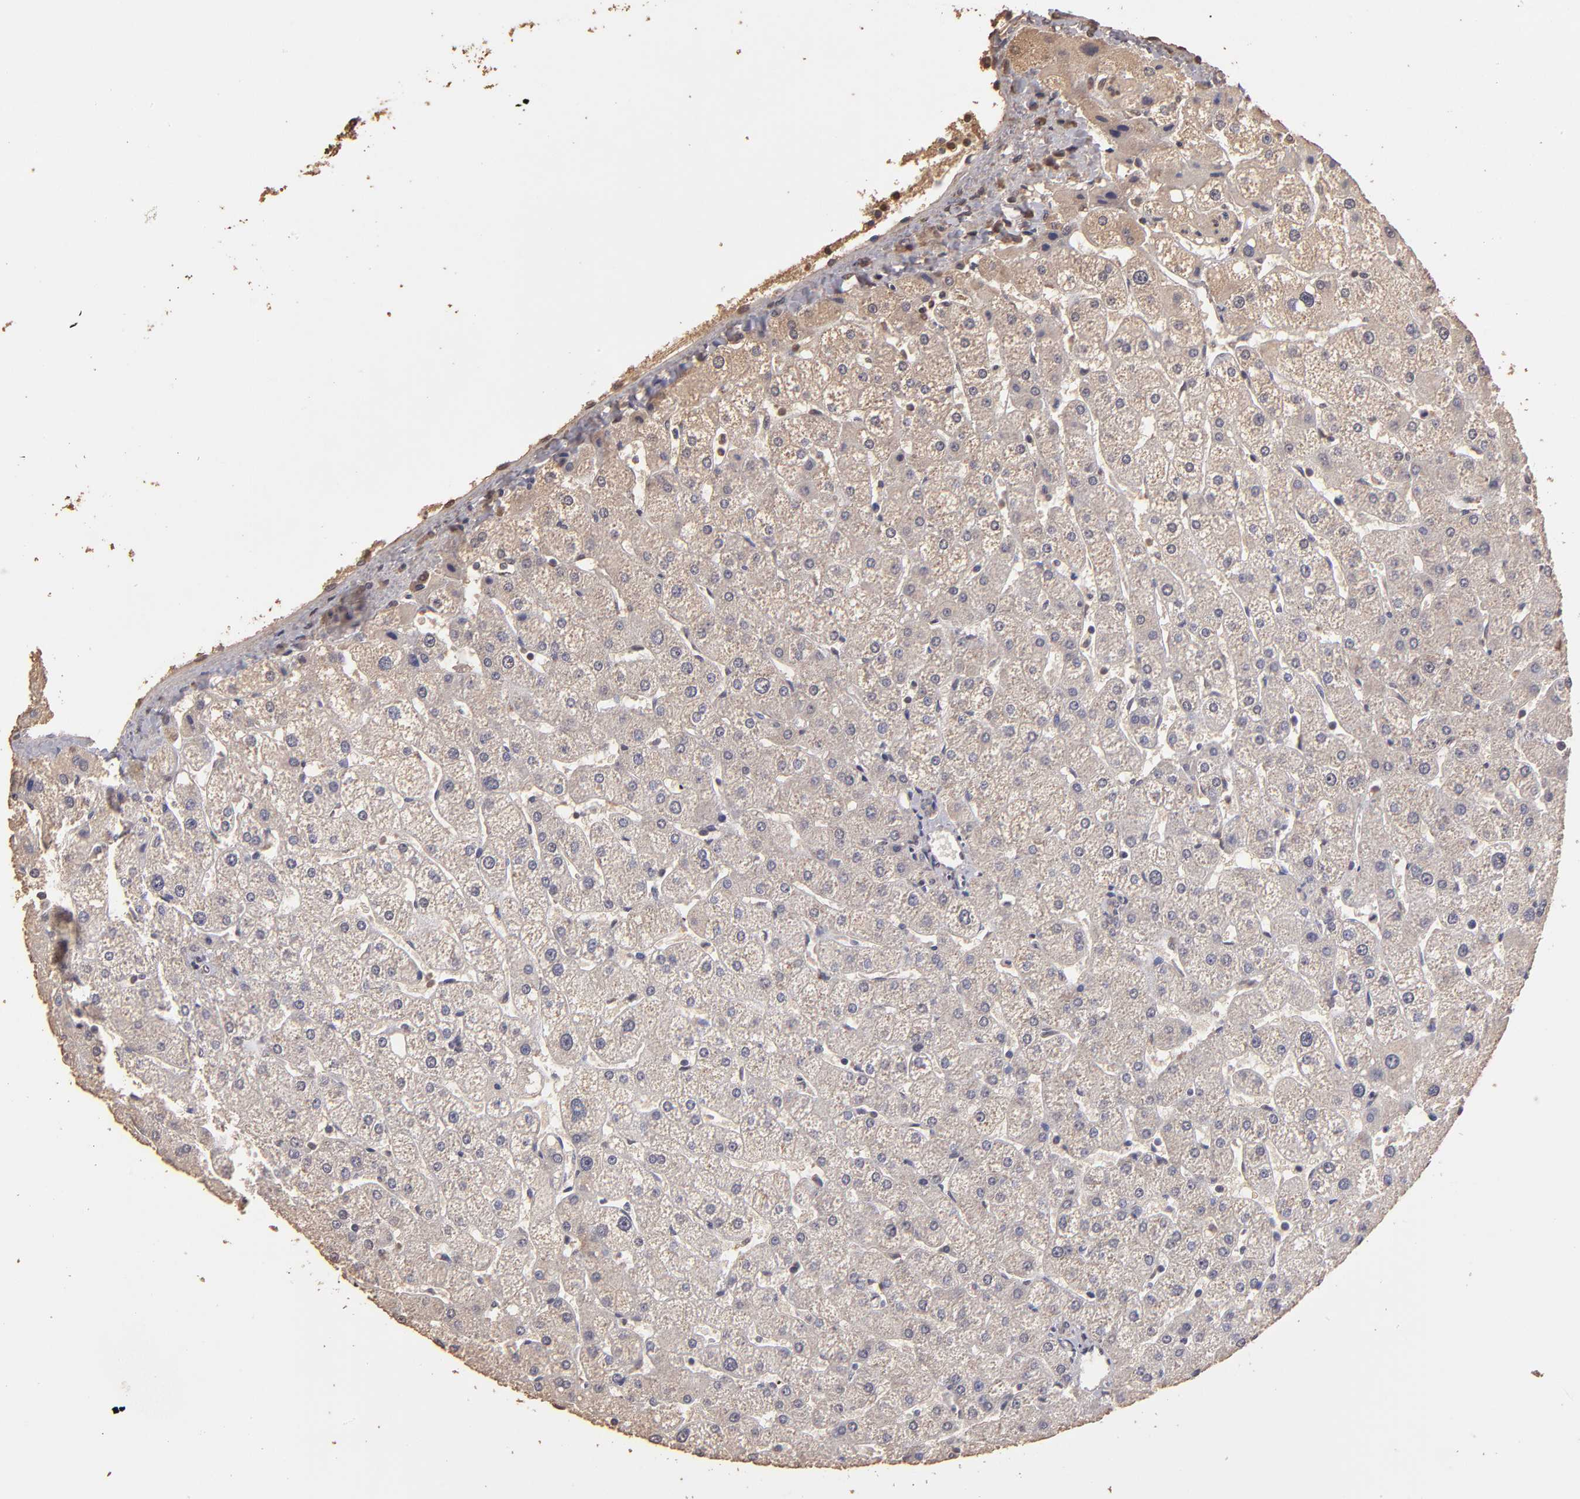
{"staining": {"intensity": "weak", "quantity": "25%-75%", "location": "cytoplasmic/membranous"}, "tissue": "liver", "cell_type": "Cholangiocytes", "image_type": "normal", "snomed": [{"axis": "morphology", "description": "Normal tissue, NOS"}, {"axis": "topography", "description": "Liver"}], "caption": "A histopathology image of liver stained for a protein shows weak cytoplasmic/membranous brown staining in cholangiocytes.", "gene": "OPHN1", "patient": {"sex": "male", "age": 67}}